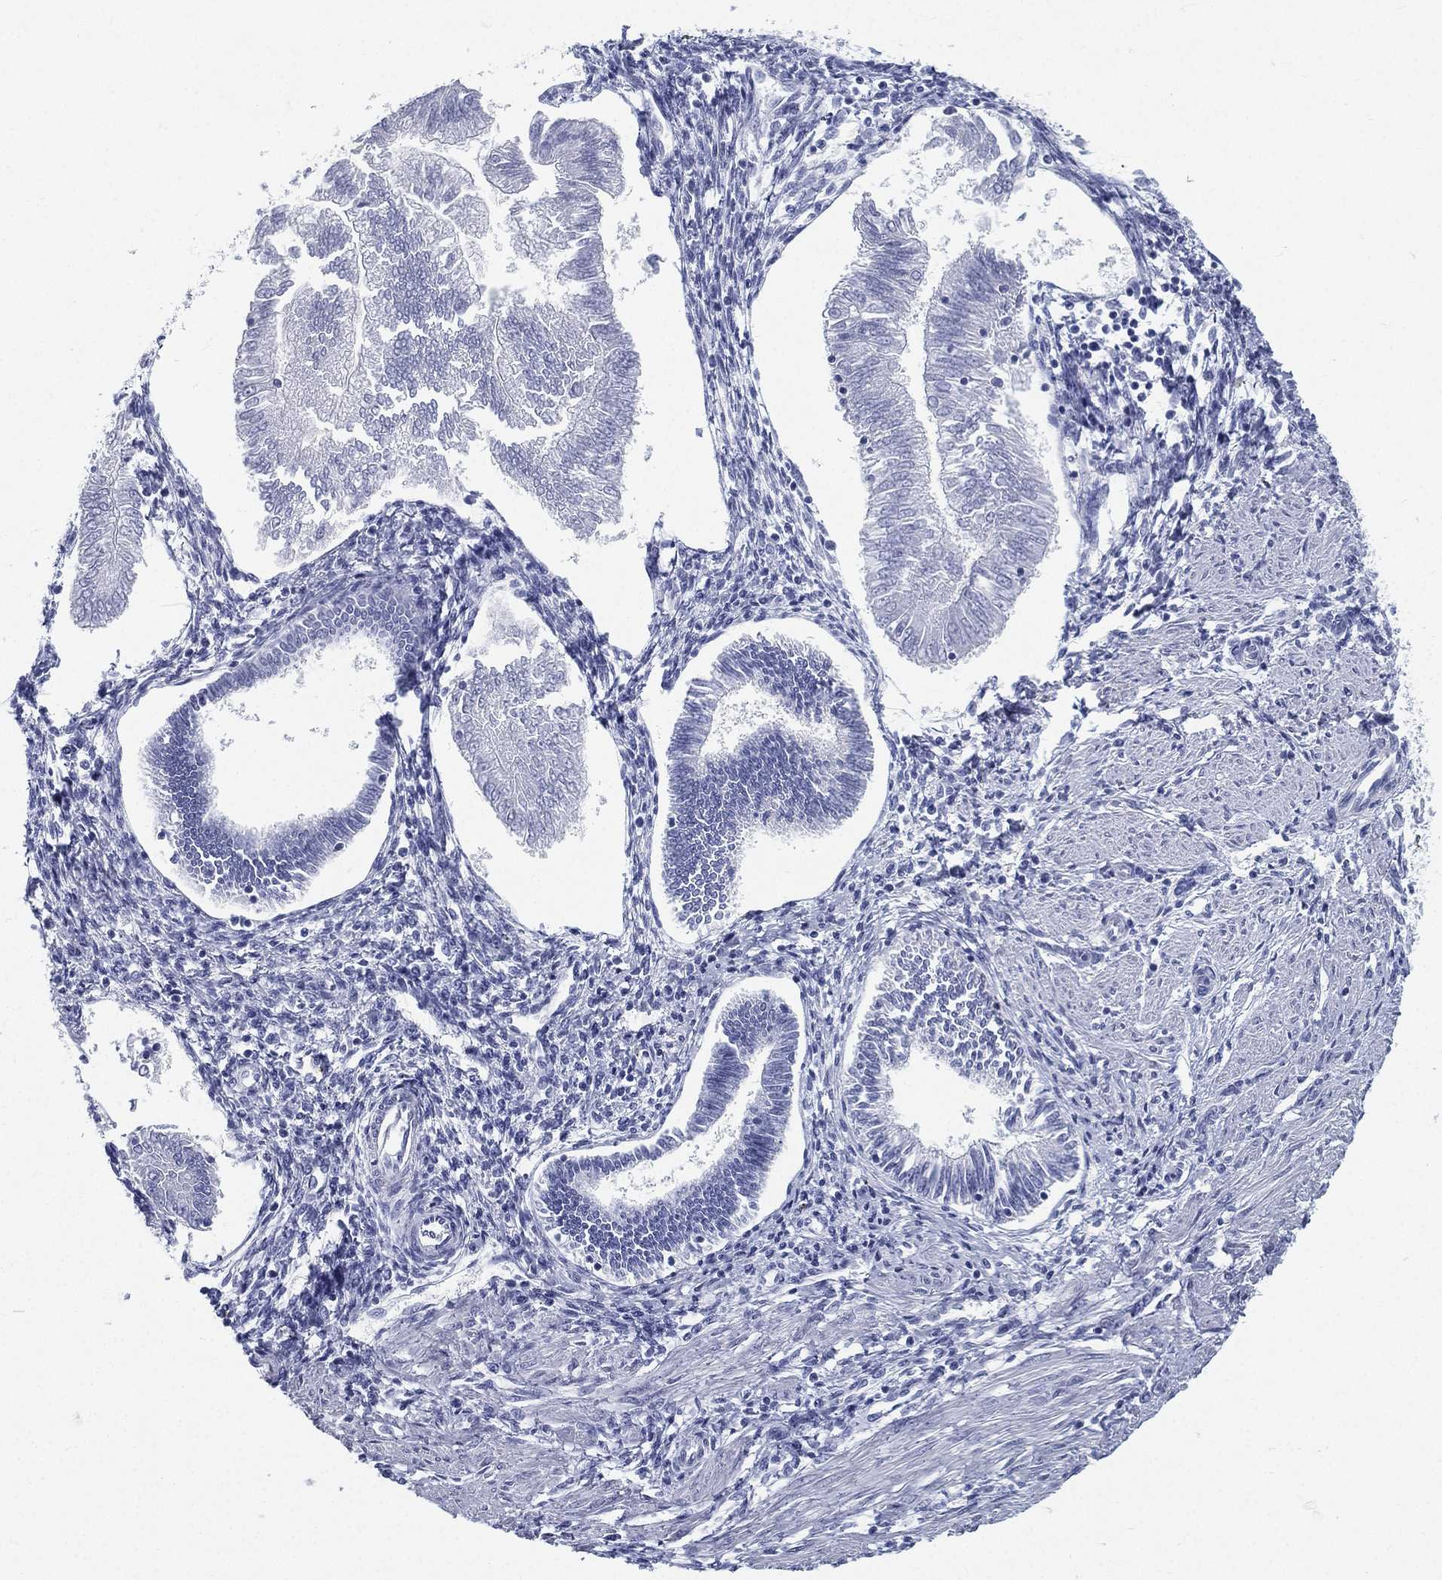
{"staining": {"intensity": "negative", "quantity": "none", "location": "none"}, "tissue": "endometrial cancer", "cell_type": "Tumor cells", "image_type": "cancer", "snomed": [{"axis": "morphology", "description": "Adenocarcinoma, NOS"}, {"axis": "topography", "description": "Endometrium"}], "caption": "Tumor cells are negative for protein expression in human endometrial cancer.", "gene": "ATP1B2", "patient": {"sex": "female", "age": 53}}